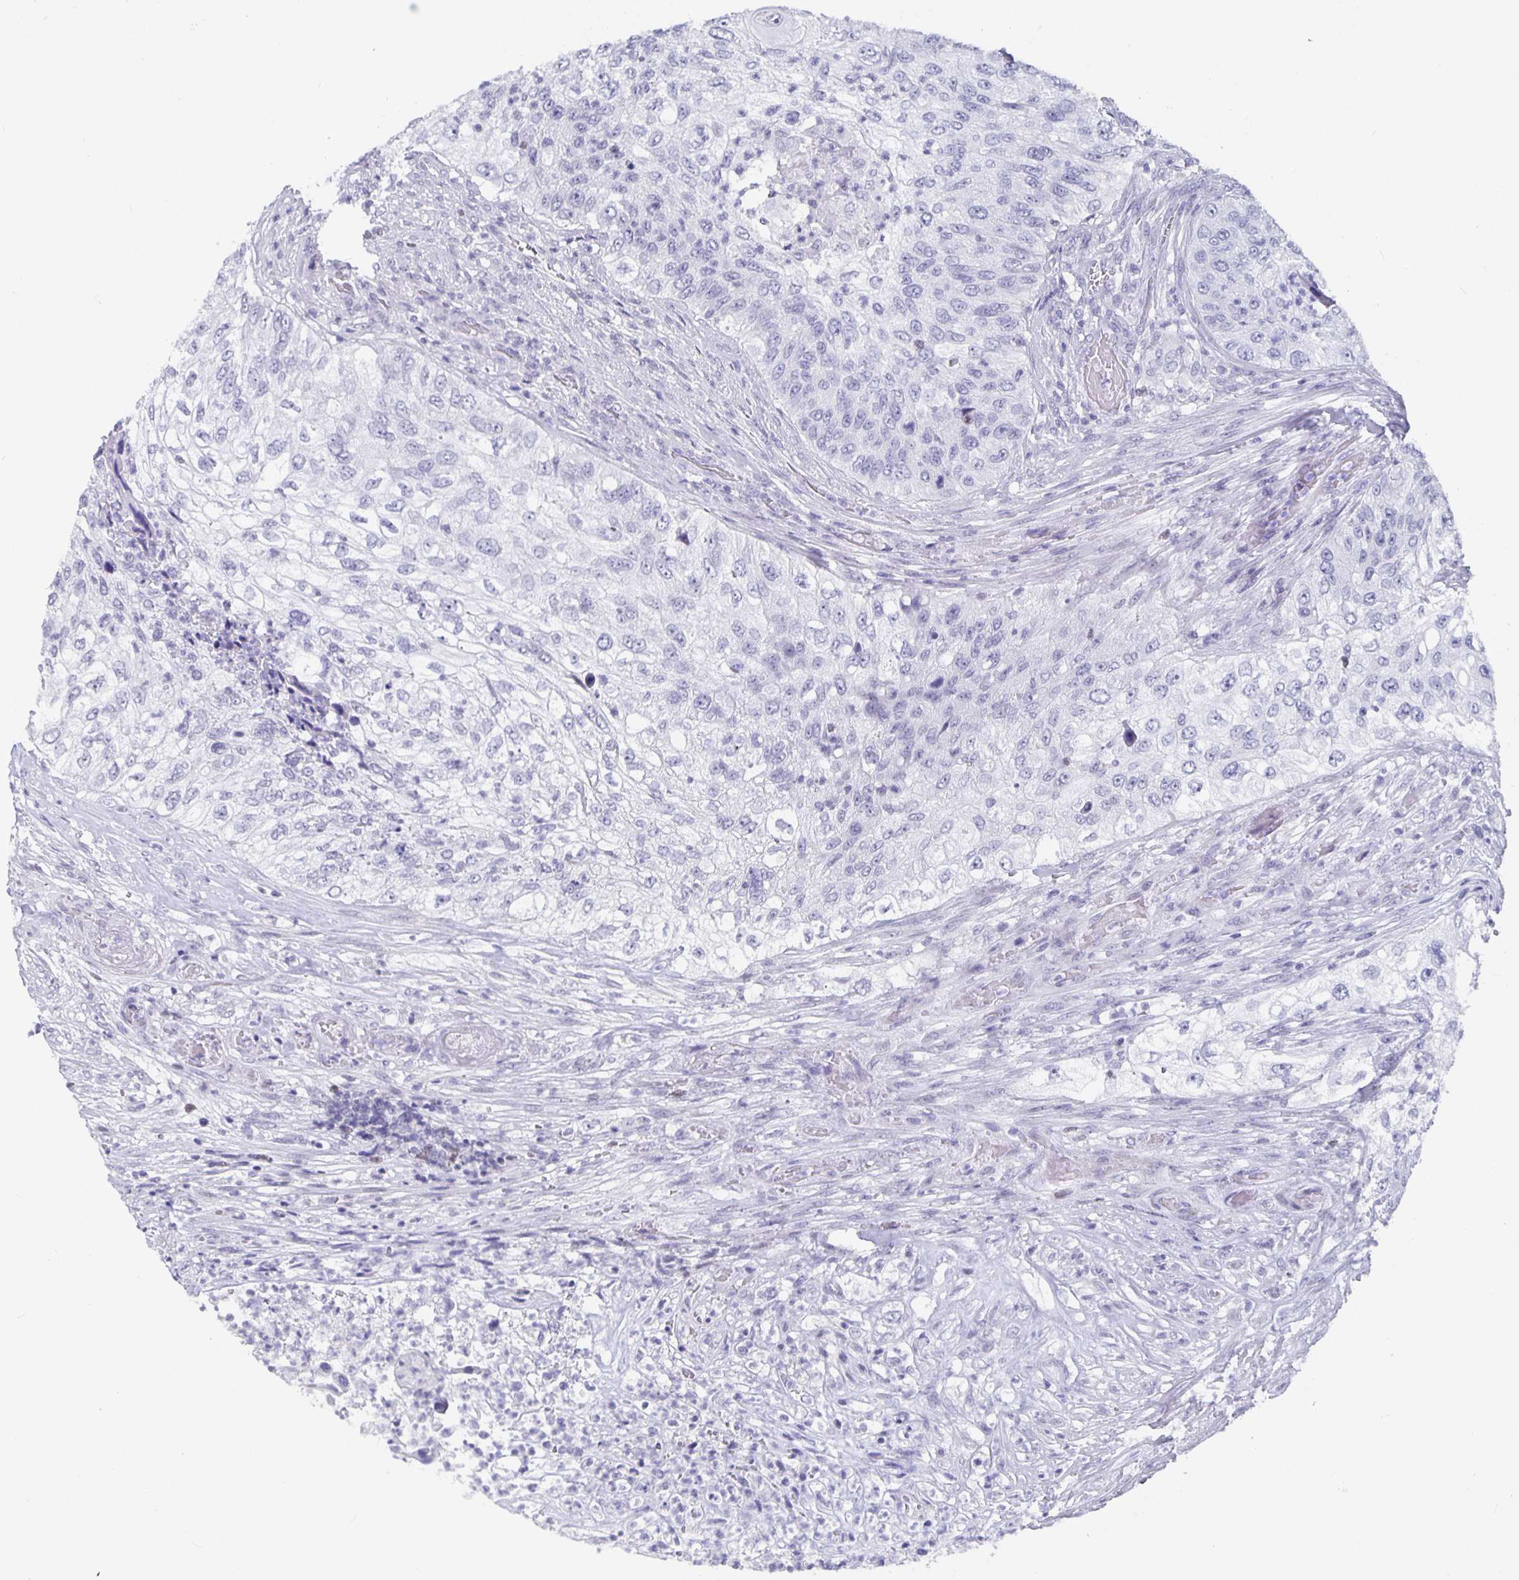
{"staining": {"intensity": "negative", "quantity": "none", "location": "none"}, "tissue": "urothelial cancer", "cell_type": "Tumor cells", "image_type": "cancer", "snomed": [{"axis": "morphology", "description": "Urothelial carcinoma, High grade"}, {"axis": "topography", "description": "Urinary bladder"}], "caption": "Histopathology image shows no significant protein expression in tumor cells of high-grade urothelial carcinoma.", "gene": "OLIG2", "patient": {"sex": "female", "age": 60}}